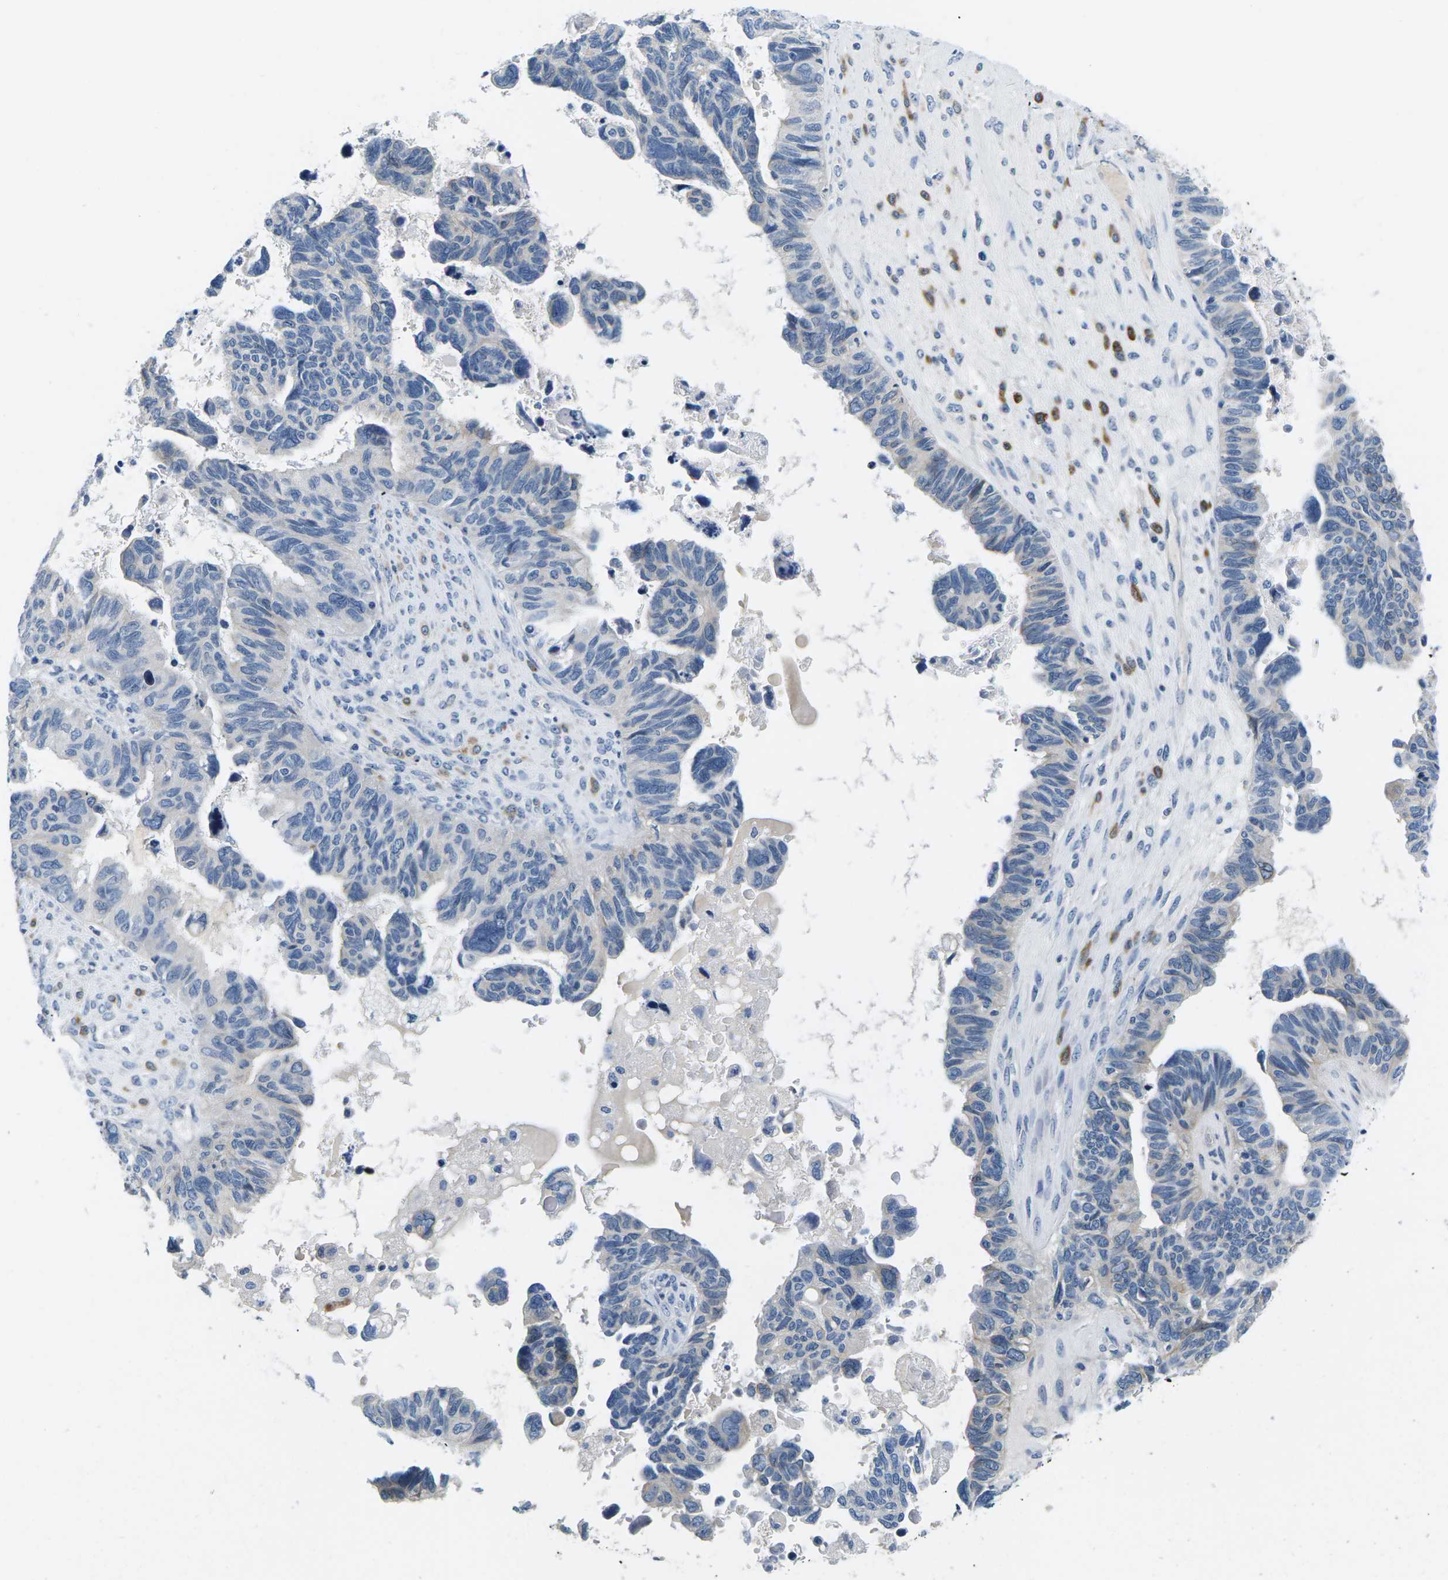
{"staining": {"intensity": "negative", "quantity": "none", "location": "none"}, "tissue": "ovarian cancer", "cell_type": "Tumor cells", "image_type": "cancer", "snomed": [{"axis": "morphology", "description": "Cystadenocarcinoma, serous, NOS"}, {"axis": "topography", "description": "Ovary"}], "caption": "Image shows no protein expression in tumor cells of ovarian cancer (serous cystadenocarcinoma) tissue.", "gene": "TSPAN2", "patient": {"sex": "female", "age": 79}}